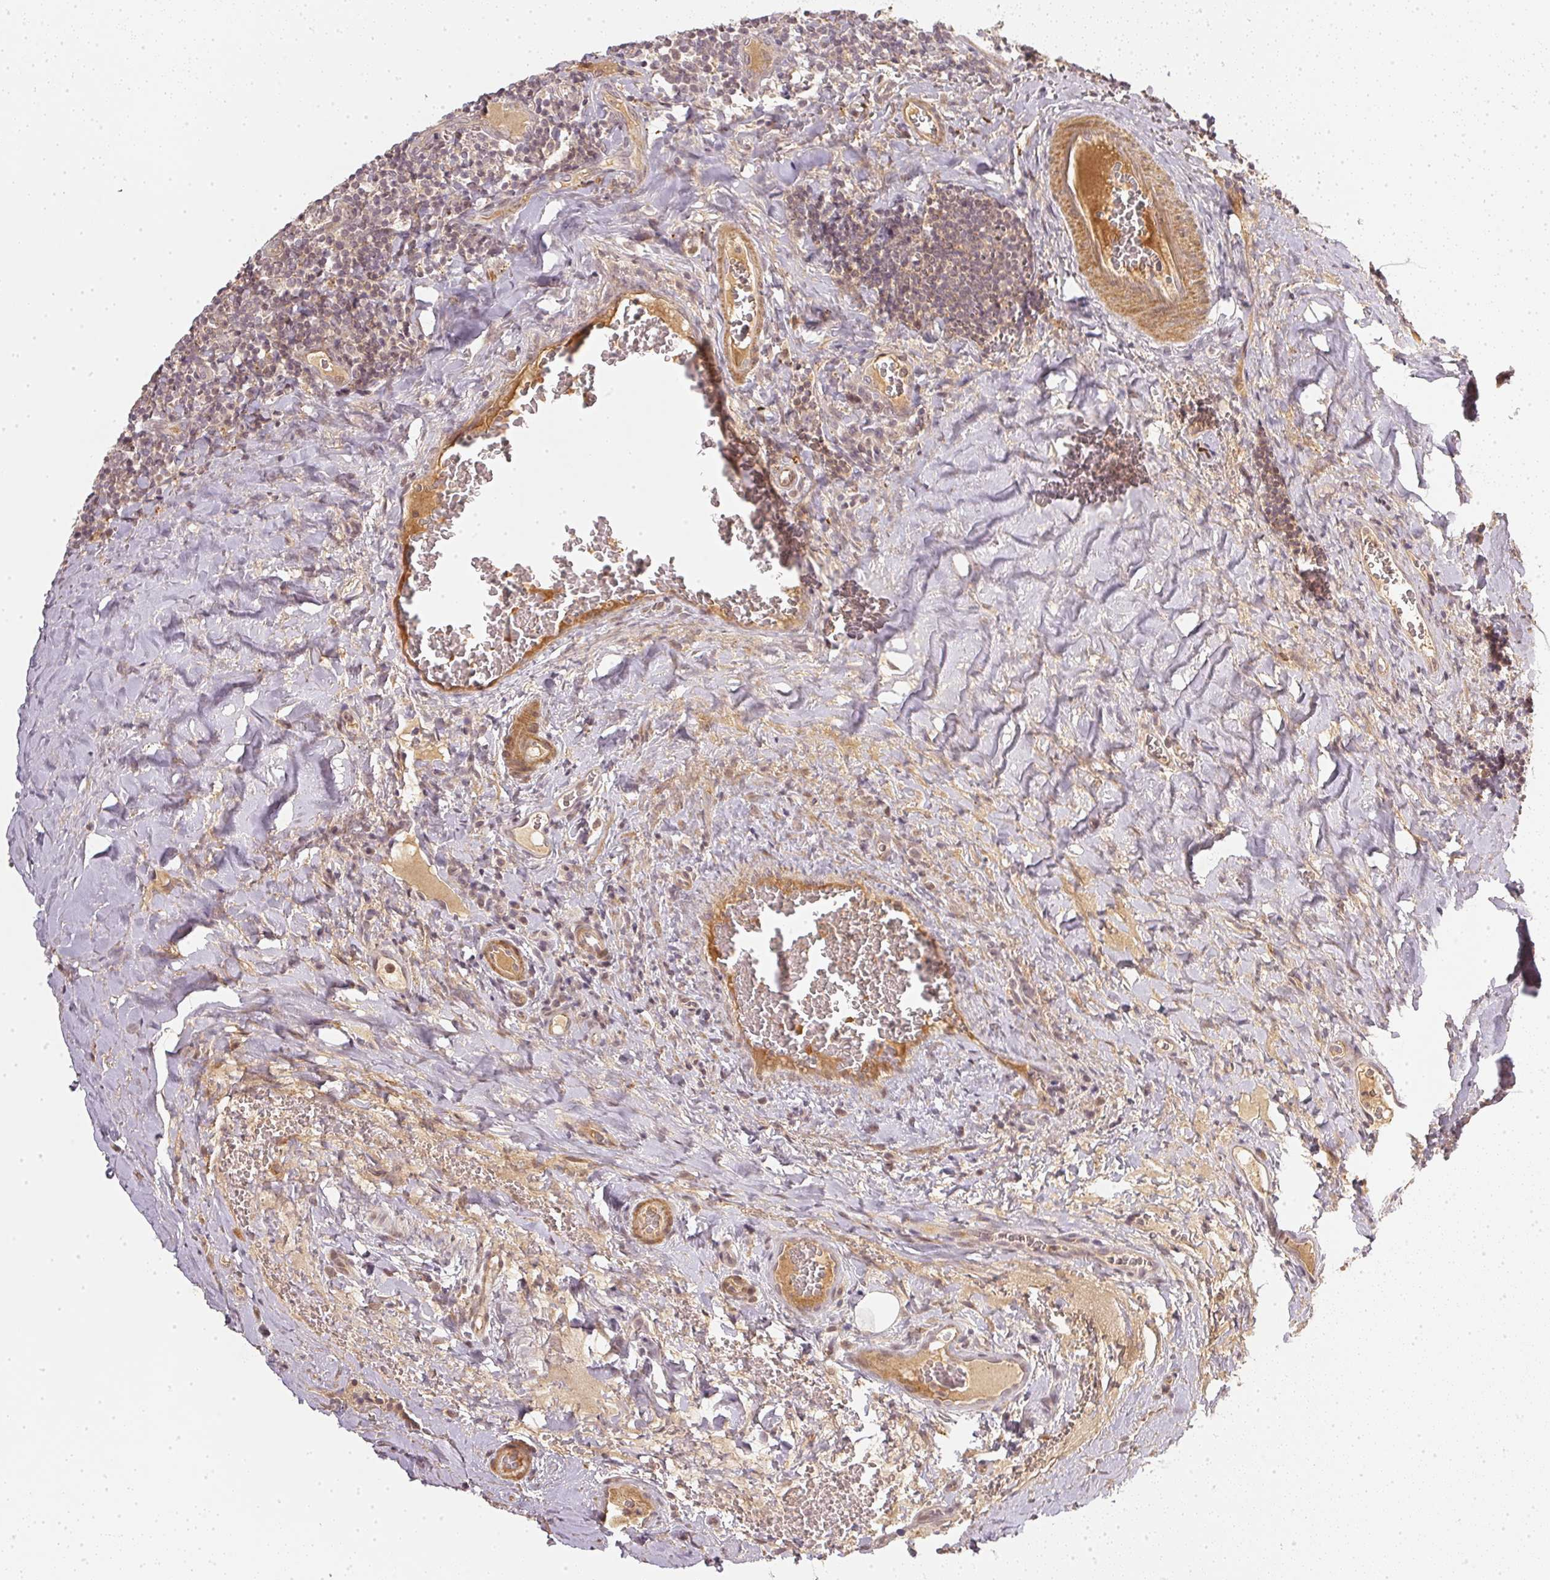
{"staining": {"intensity": "negative", "quantity": "none", "location": "none"}, "tissue": "tonsil", "cell_type": "Germinal center cells", "image_type": "normal", "snomed": [{"axis": "morphology", "description": "Normal tissue, NOS"}, {"axis": "morphology", "description": "Inflammation, NOS"}, {"axis": "topography", "description": "Tonsil"}], "caption": "Germinal center cells show no significant staining in normal tonsil. Brightfield microscopy of immunohistochemistry stained with DAB (3,3'-diaminobenzidine) (brown) and hematoxylin (blue), captured at high magnification.", "gene": "SERPINE1", "patient": {"sex": "female", "age": 31}}